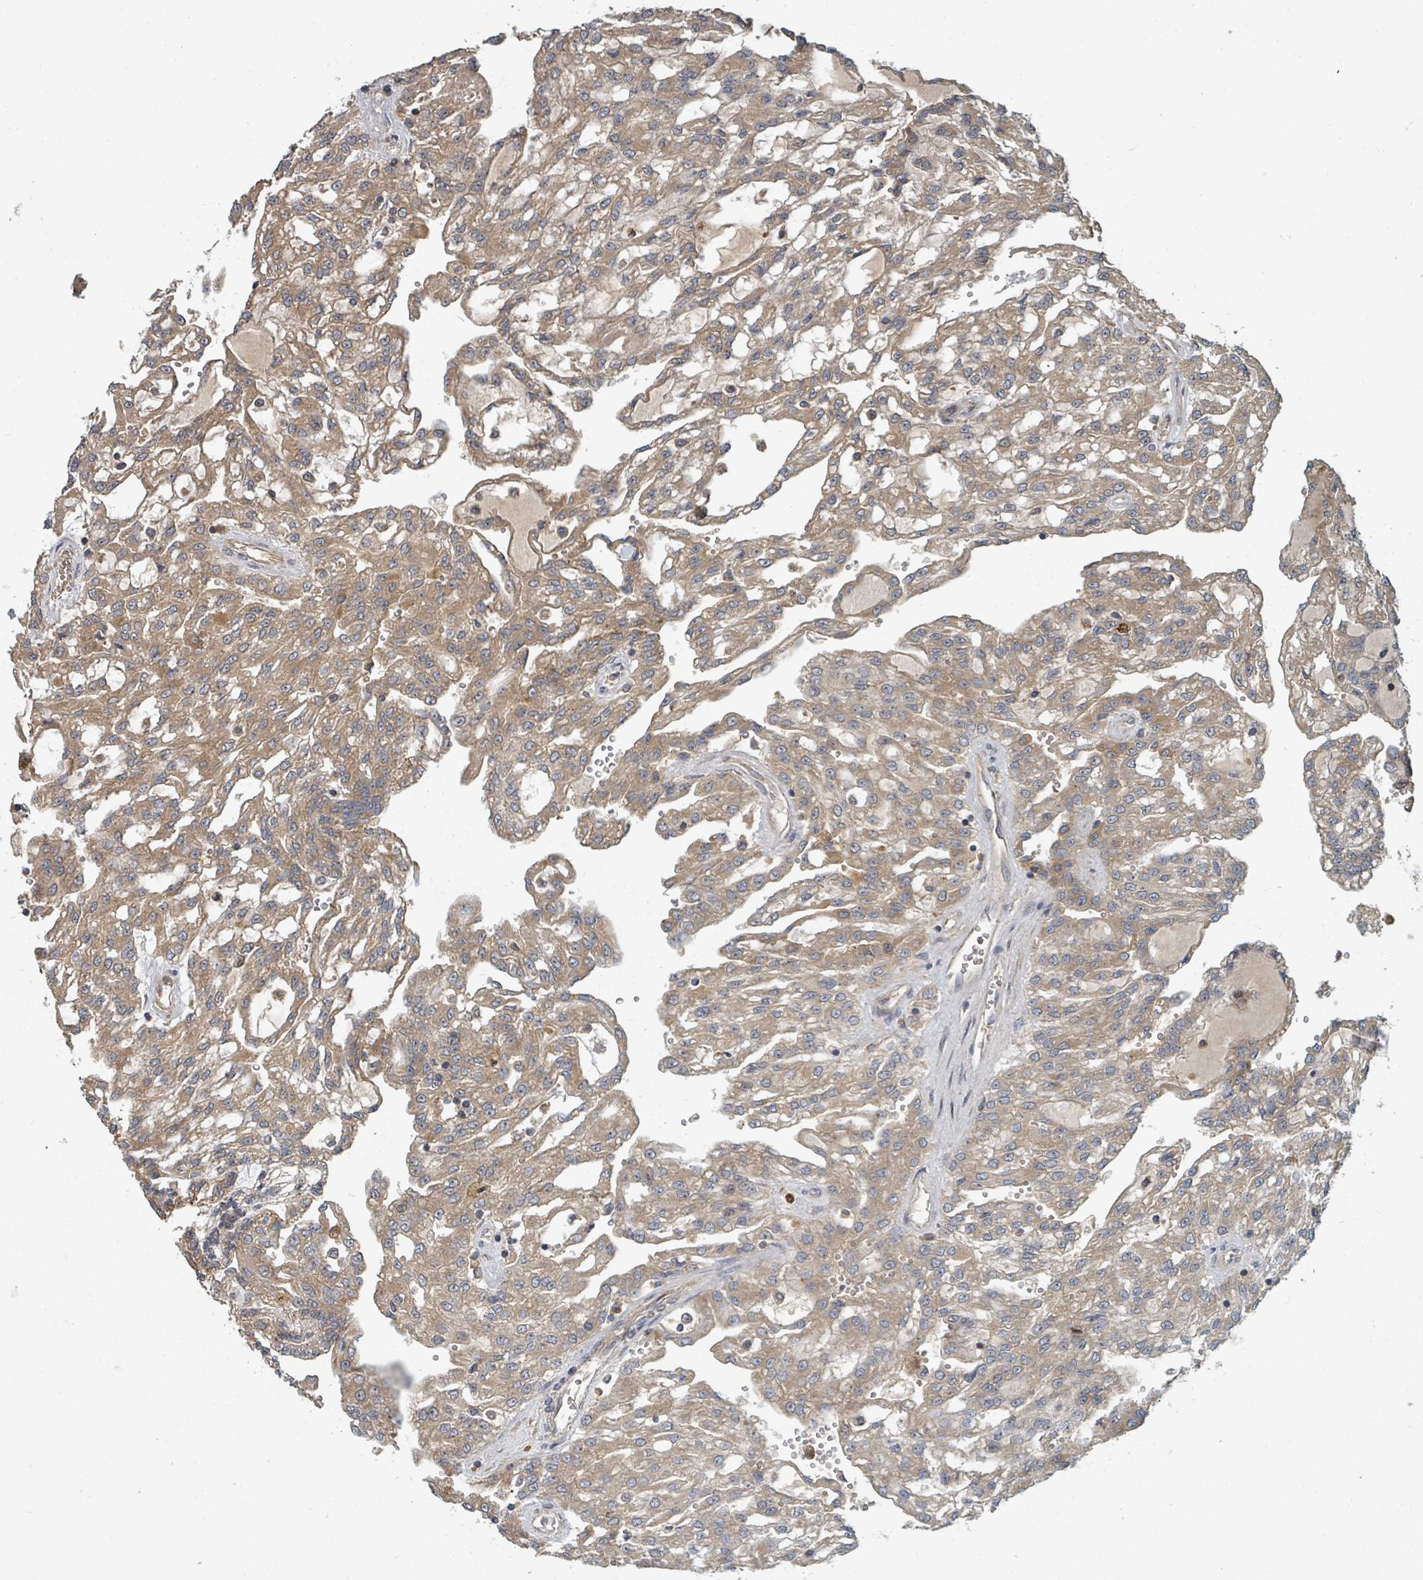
{"staining": {"intensity": "moderate", "quantity": "25%-75%", "location": "cytoplasmic/membranous"}, "tissue": "renal cancer", "cell_type": "Tumor cells", "image_type": "cancer", "snomed": [{"axis": "morphology", "description": "Adenocarcinoma, NOS"}, {"axis": "topography", "description": "Kidney"}], "caption": "Renal adenocarcinoma was stained to show a protein in brown. There is medium levels of moderate cytoplasmic/membranous expression in about 25%-75% of tumor cells. Nuclei are stained in blue.", "gene": "DPM1", "patient": {"sex": "male", "age": 63}}